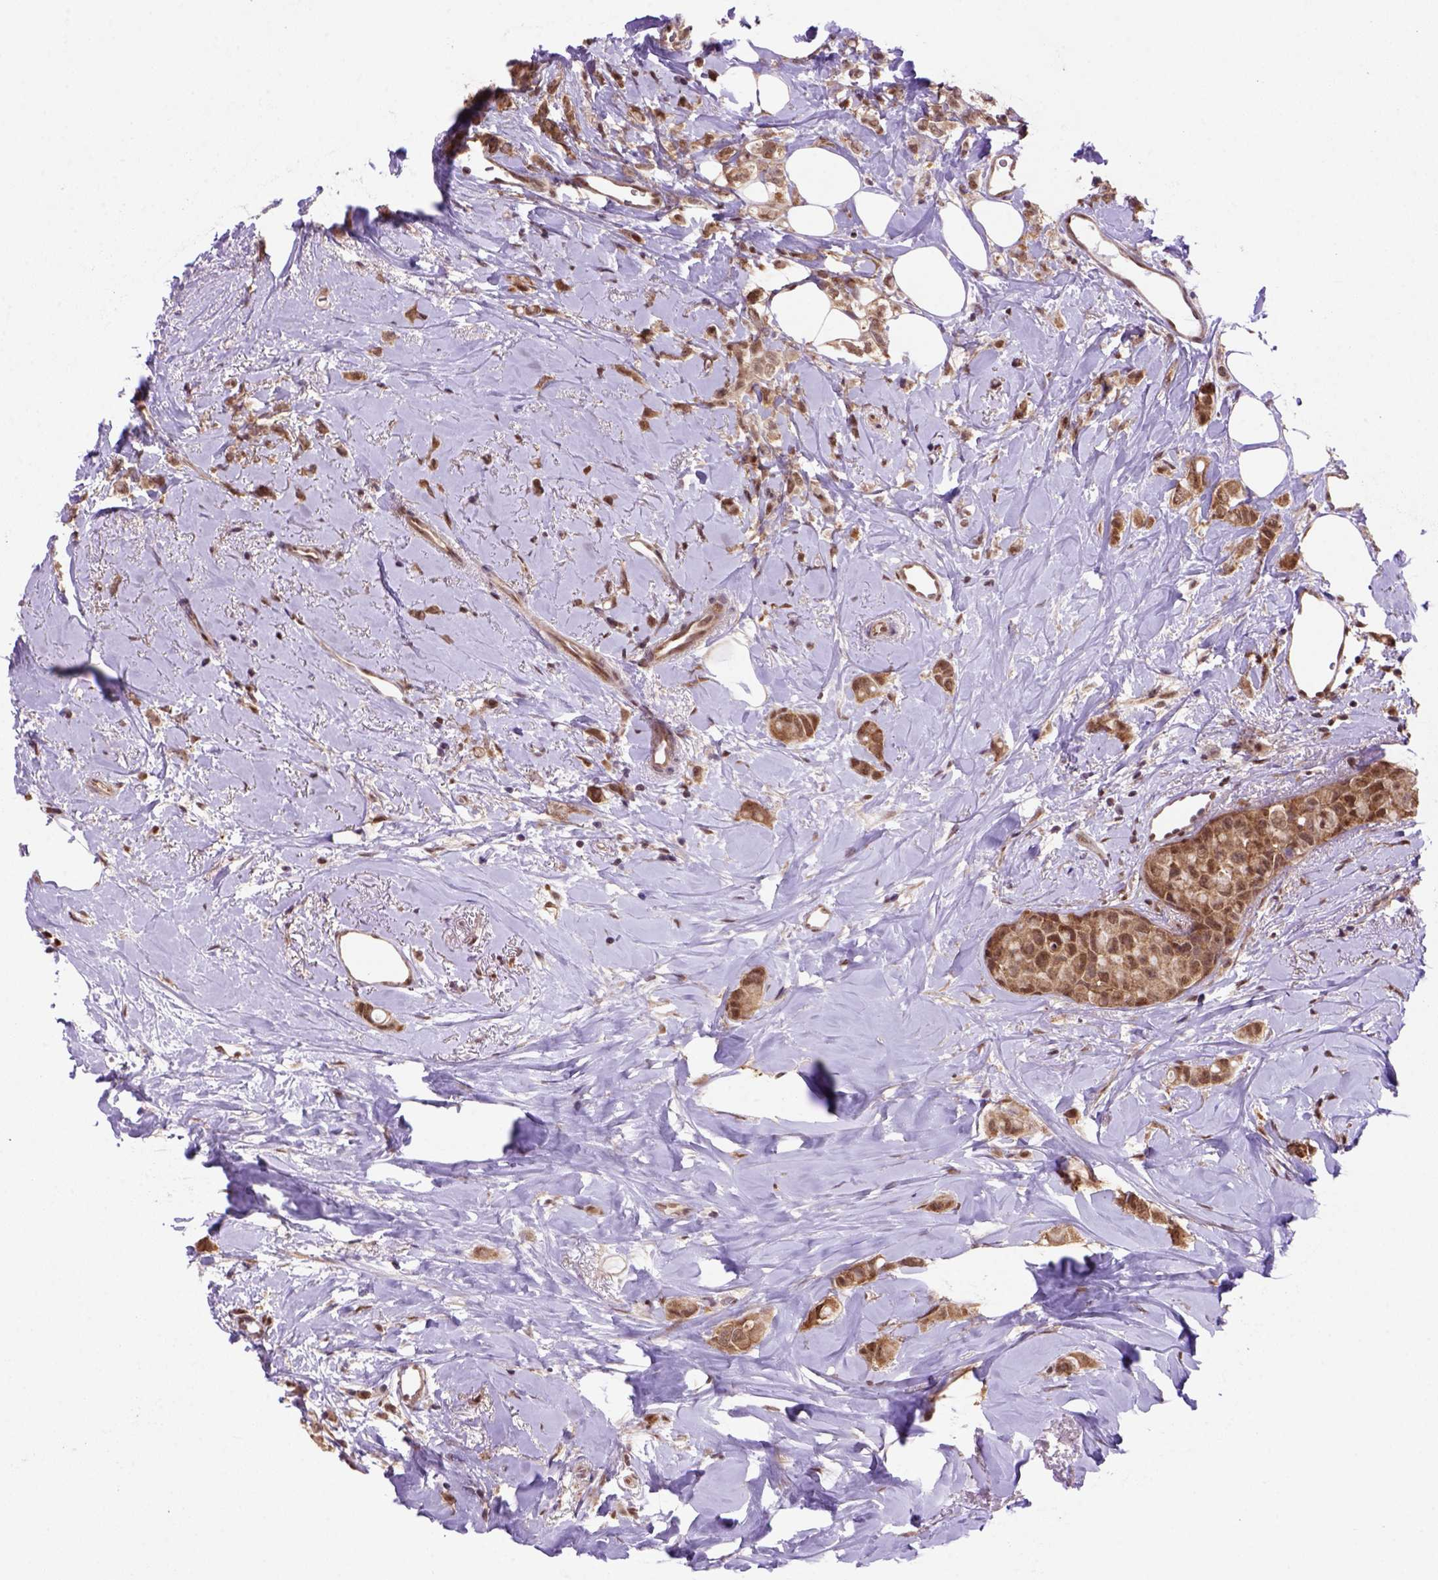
{"staining": {"intensity": "moderate", "quantity": ">75%", "location": "cytoplasmic/membranous,nuclear"}, "tissue": "breast cancer", "cell_type": "Tumor cells", "image_type": "cancer", "snomed": [{"axis": "morphology", "description": "Lobular carcinoma"}, {"axis": "topography", "description": "Breast"}], "caption": "Breast cancer stained for a protein (brown) reveals moderate cytoplasmic/membranous and nuclear positive positivity in about >75% of tumor cells.", "gene": "PSMC2", "patient": {"sex": "female", "age": 66}}